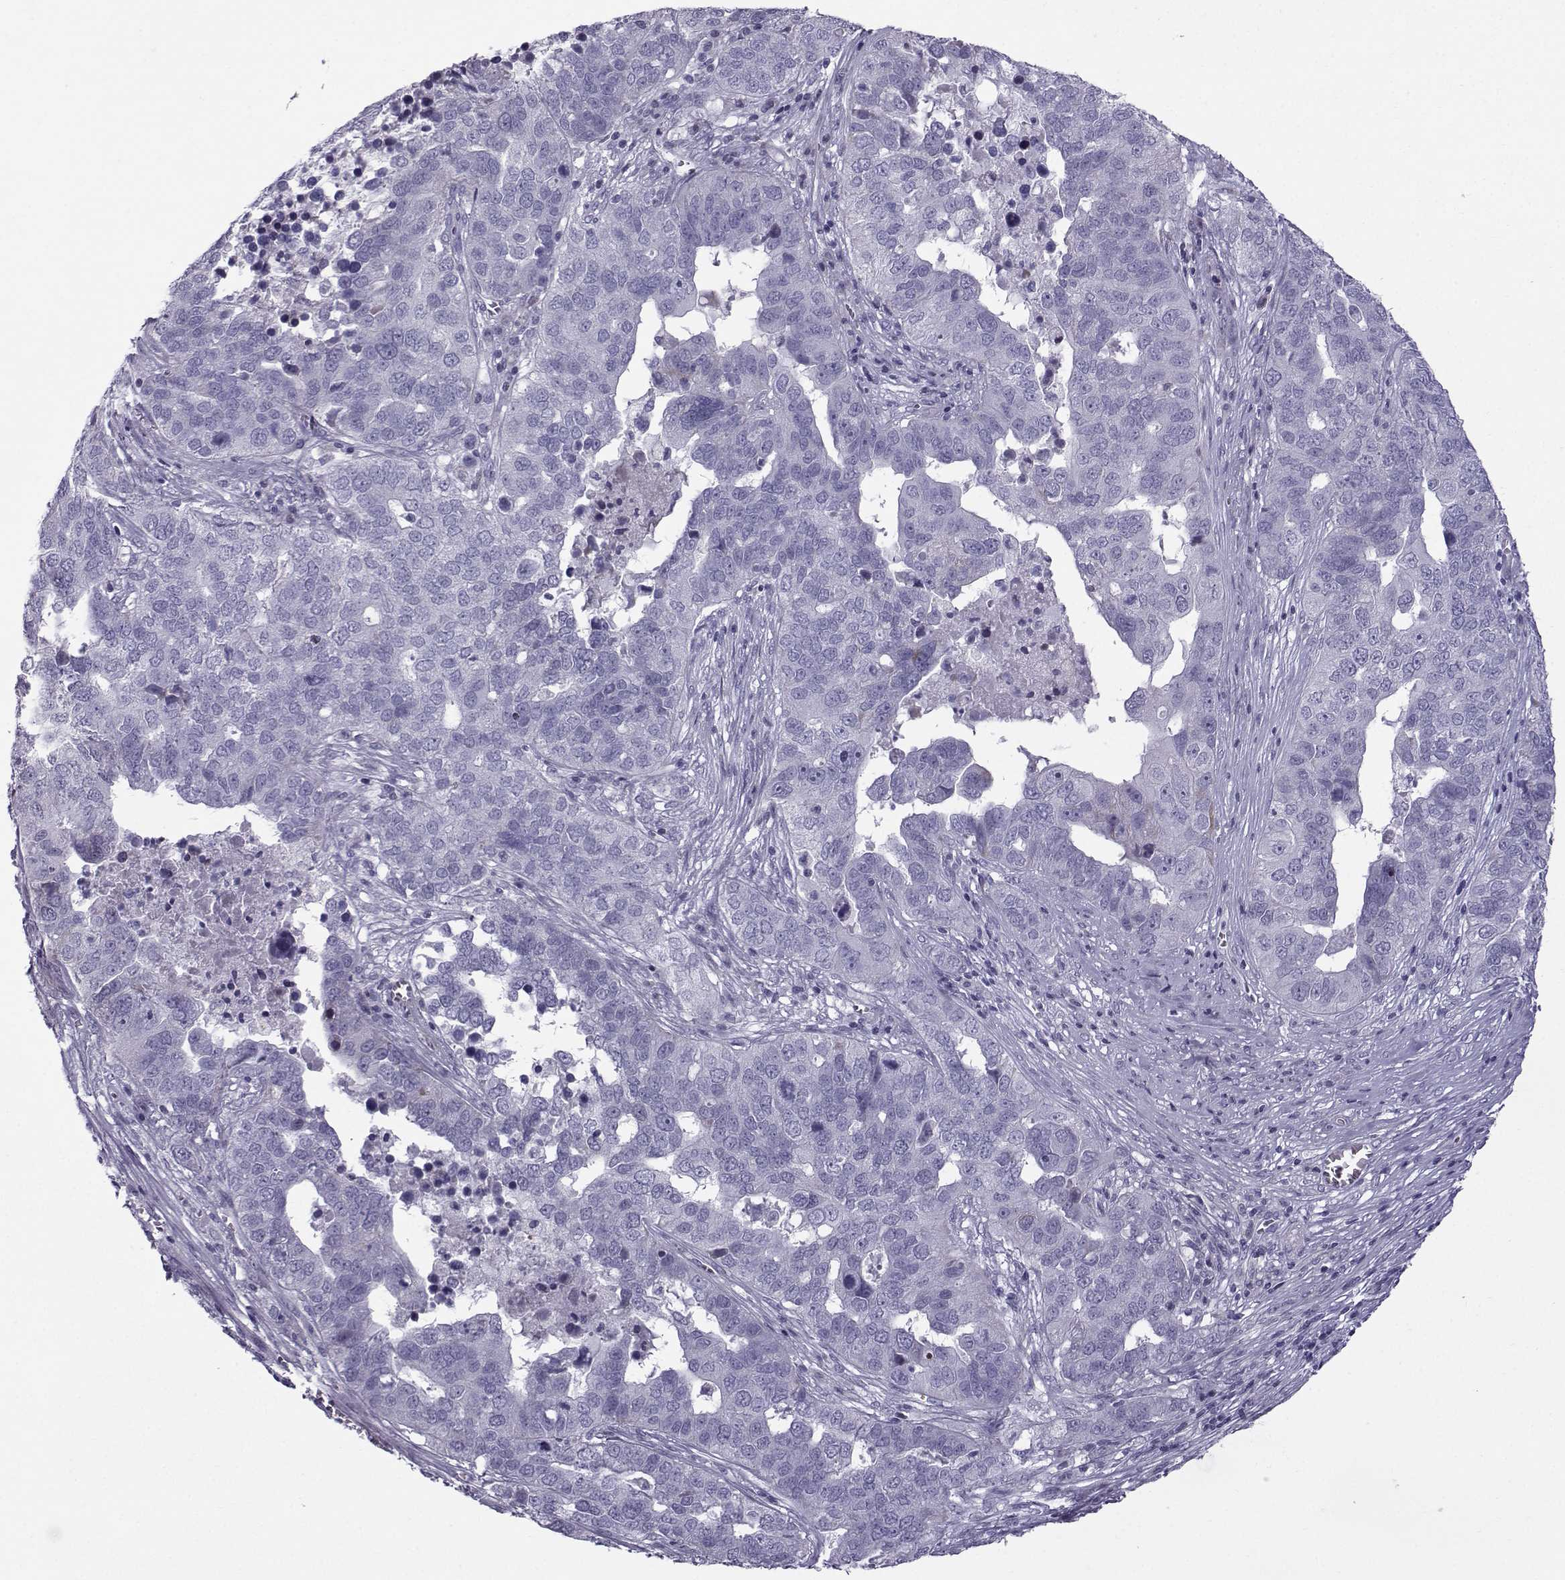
{"staining": {"intensity": "negative", "quantity": "none", "location": "none"}, "tissue": "ovarian cancer", "cell_type": "Tumor cells", "image_type": "cancer", "snomed": [{"axis": "morphology", "description": "Carcinoma, endometroid"}, {"axis": "topography", "description": "Soft tissue"}, {"axis": "topography", "description": "Ovary"}], "caption": "Immunohistochemical staining of endometroid carcinoma (ovarian) reveals no significant expression in tumor cells.", "gene": "DMRT3", "patient": {"sex": "female", "age": 52}}